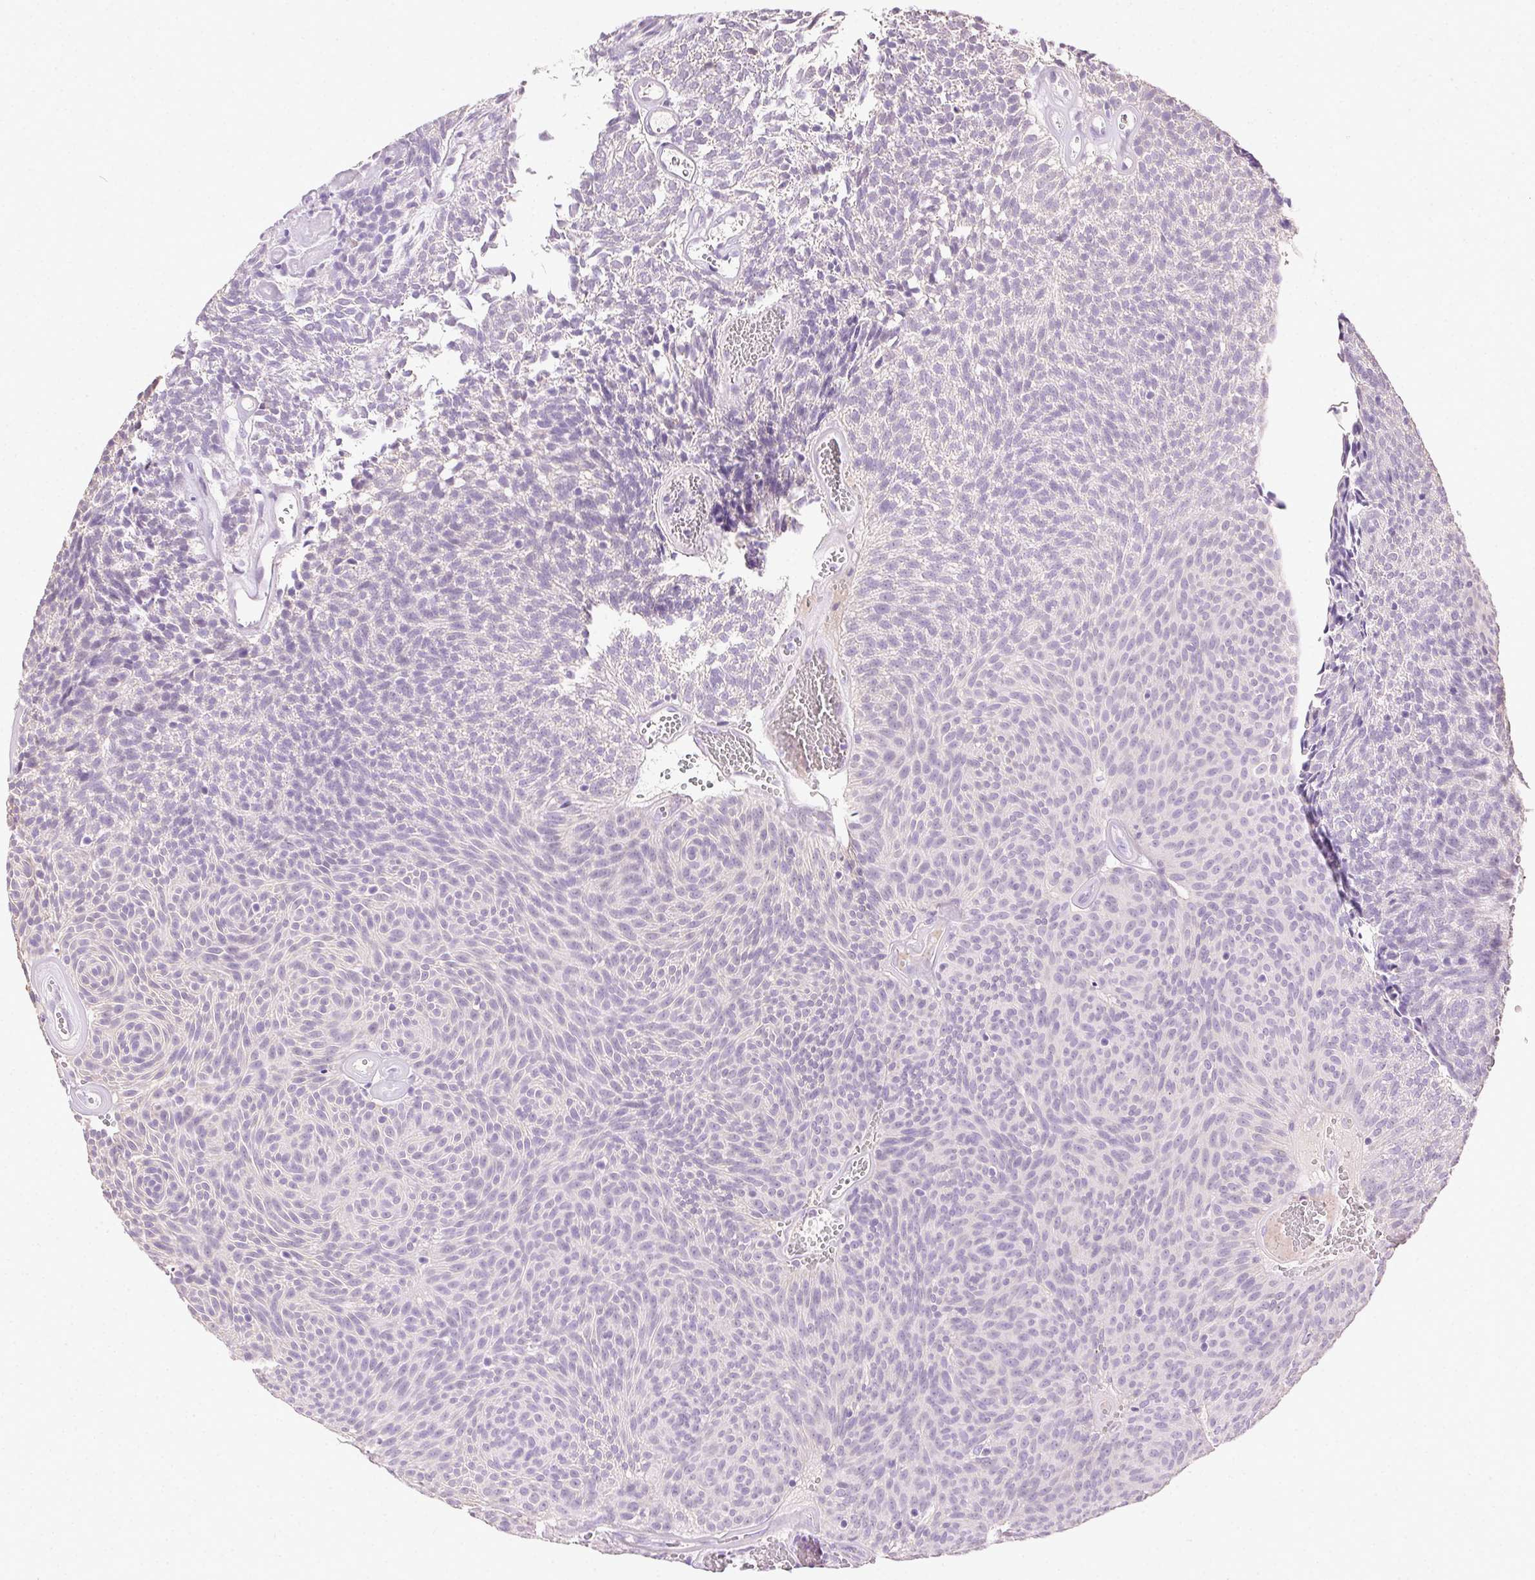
{"staining": {"intensity": "negative", "quantity": "none", "location": "none"}, "tissue": "urothelial cancer", "cell_type": "Tumor cells", "image_type": "cancer", "snomed": [{"axis": "morphology", "description": "Urothelial carcinoma, Low grade"}, {"axis": "topography", "description": "Urinary bladder"}], "caption": "This is an immunohistochemistry histopathology image of urothelial carcinoma (low-grade). There is no positivity in tumor cells.", "gene": "SYCE2", "patient": {"sex": "male", "age": 77}}